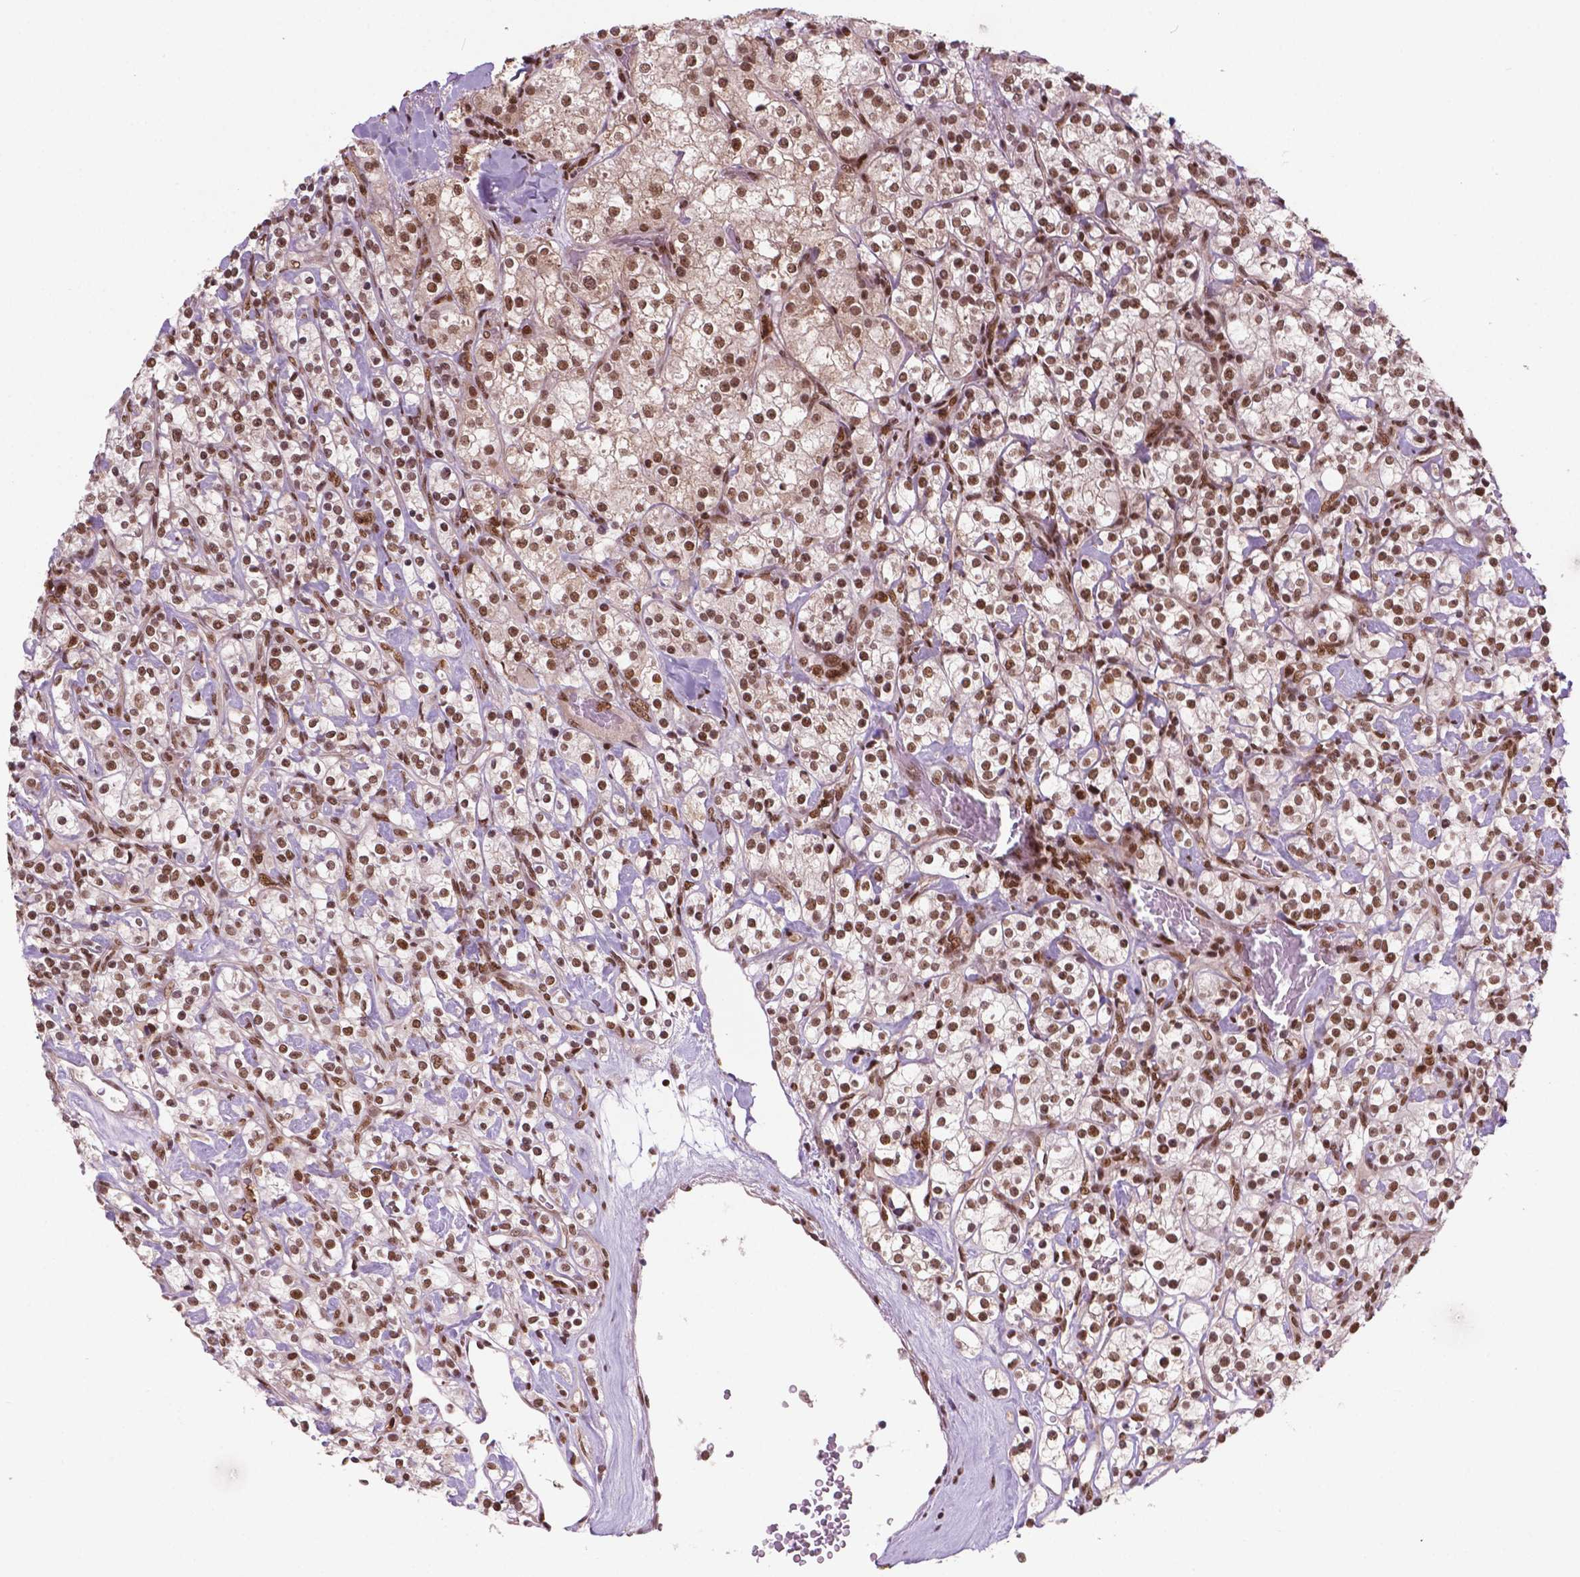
{"staining": {"intensity": "moderate", "quantity": ">75%", "location": "nuclear"}, "tissue": "renal cancer", "cell_type": "Tumor cells", "image_type": "cancer", "snomed": [{"axis": "morphology", "description": "Adenocarcinoma, NOS"}, {"axis": "topography", "description": "Kidney"}], "caption": "DAB immunohistochemical staining of human renal adenocarcinoma demonstrates moderate nuclear protein expression in about >75% of tumor cells.", "gene": "SIRT6", "patient": {"sex": "male", "age": 77}}